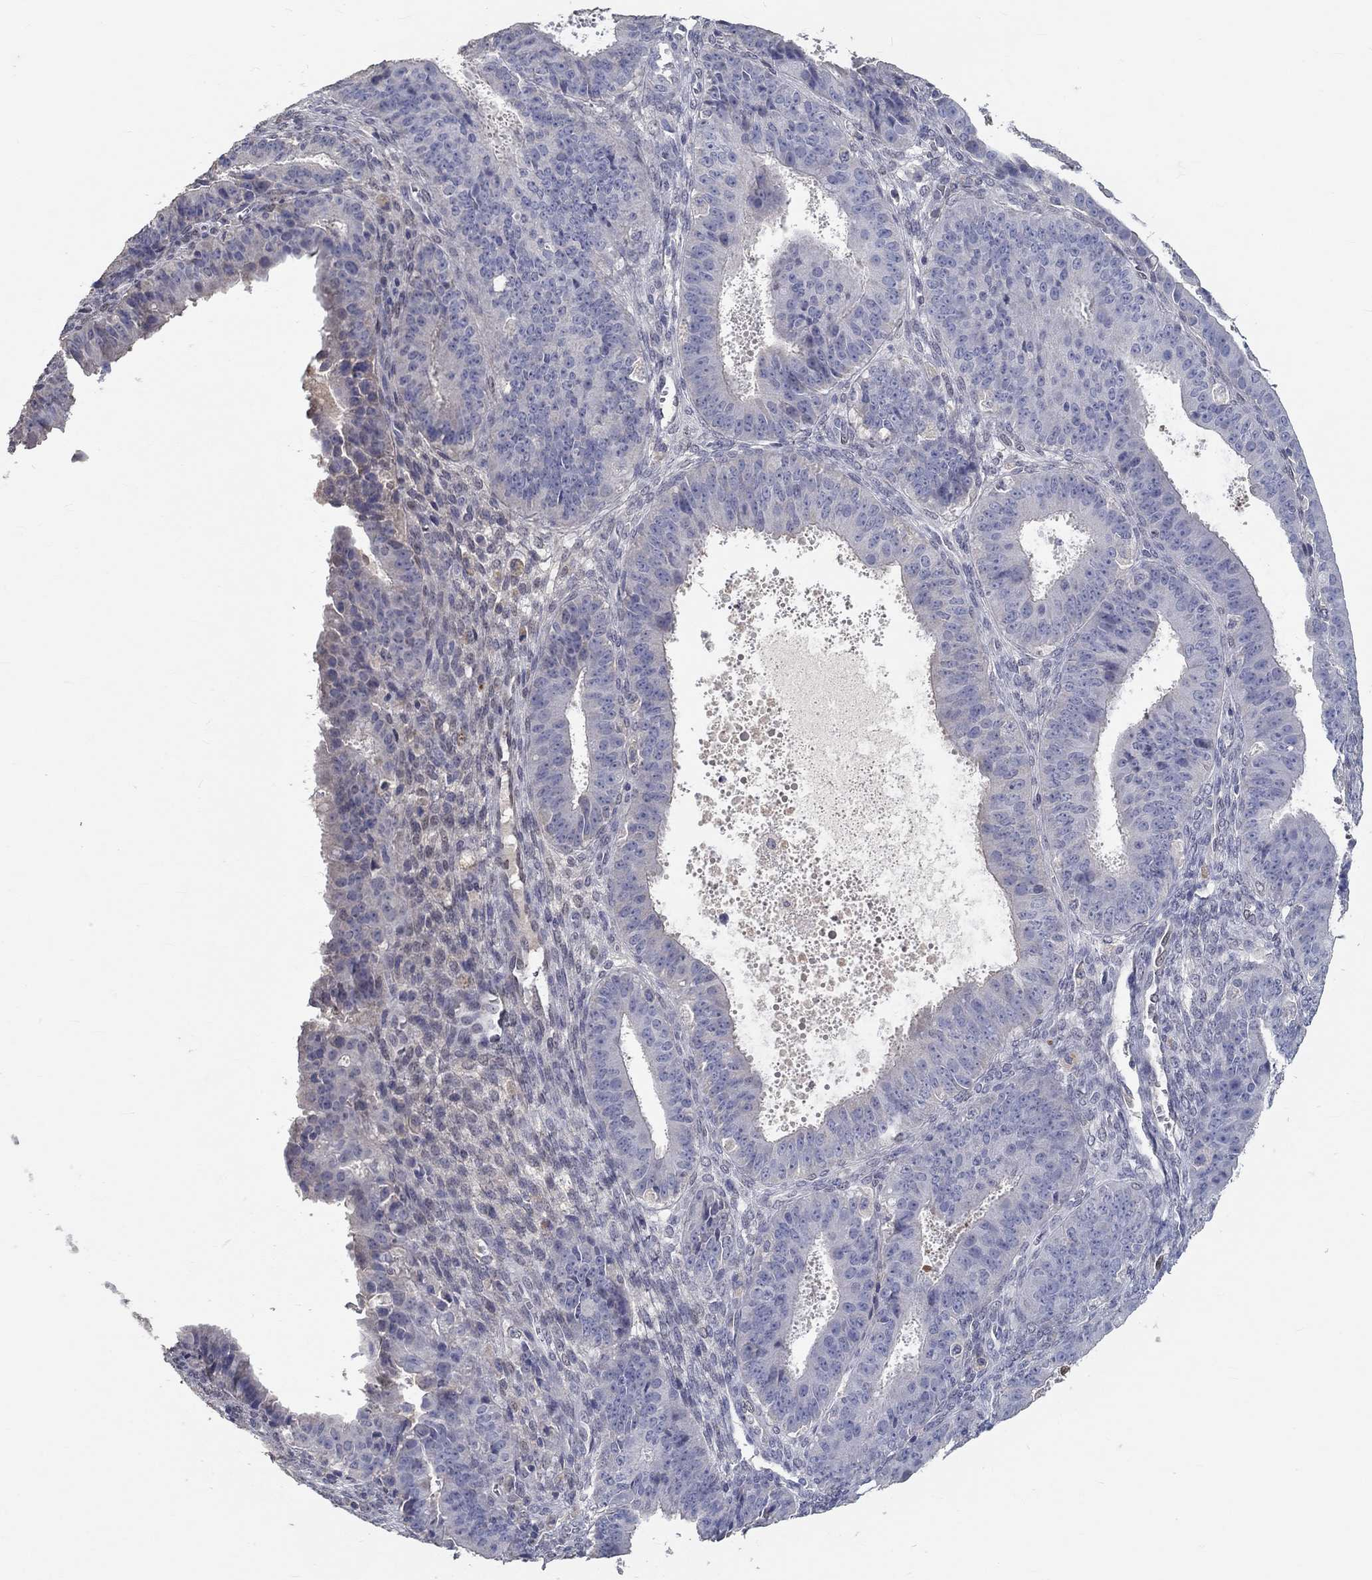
{"staining": {"intensity": "weak", "quantity": "<25%", "location": "cytoplasmic/membranous"}, "tissue": "ovarian cancer", "cell_type": "Tumor cells", "image_type": "cancer", "snomed": [{"axis": "morphology", "description": "Carcinoma, endometroid"}, {"axis": "topography", "description": "Ovary"}], "caption": "The micrograph demonstrates no staining of tumor cells in ovarian endometroid carcinoma.", "gene": "FGF2", "patient": {"sex": "female", "age": 42}}